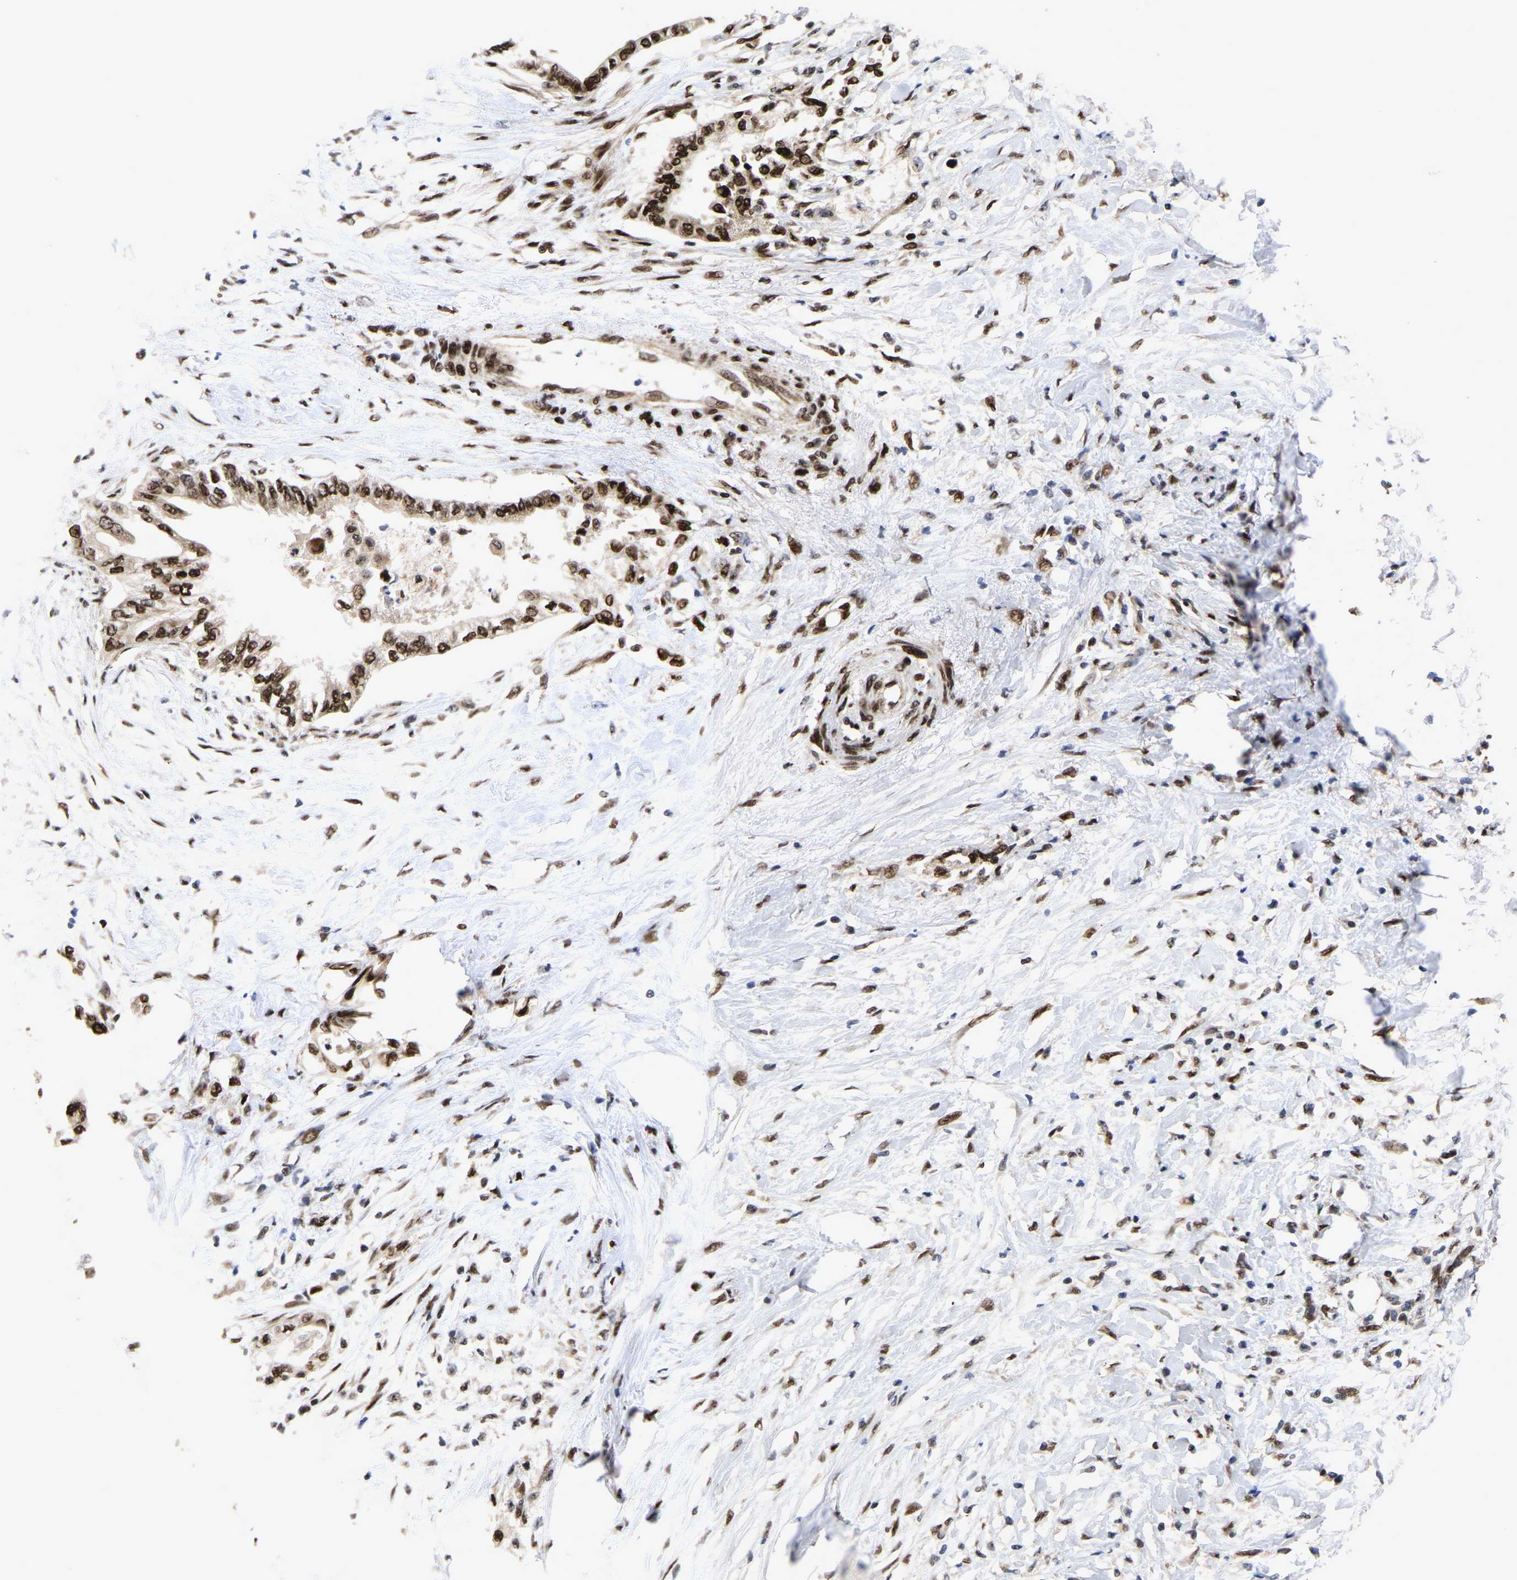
{"staining": {"intensity": "strong", "quantity": ">75%", "location": "cytoplasmic/membranous,nuclear"}, "tissue": "pancreatic cancer", "cell_type": "Tumor cells", "image_type": "cancer", "snomed": [{"axis": "morphology", "description": "Normal tissue, NOS"}, {"axis": "morphology", "description": "Adenocarcinoma, NOS"}, {"axis": "topography", "description": "Pancreas"}, {"axis": "topography", "description": "Duodenum"}], "caption": "Immunohistochemical staining of pancreatic cancer exhibits strong cytoplasmic/membranous and nuclear protein staining in about >75% of tumor cells. The protein of interest is shown in brown color, while the nuclei are stained blue.", "gene": "JUNB", "patient": {"sex": "female", "age": 60}}